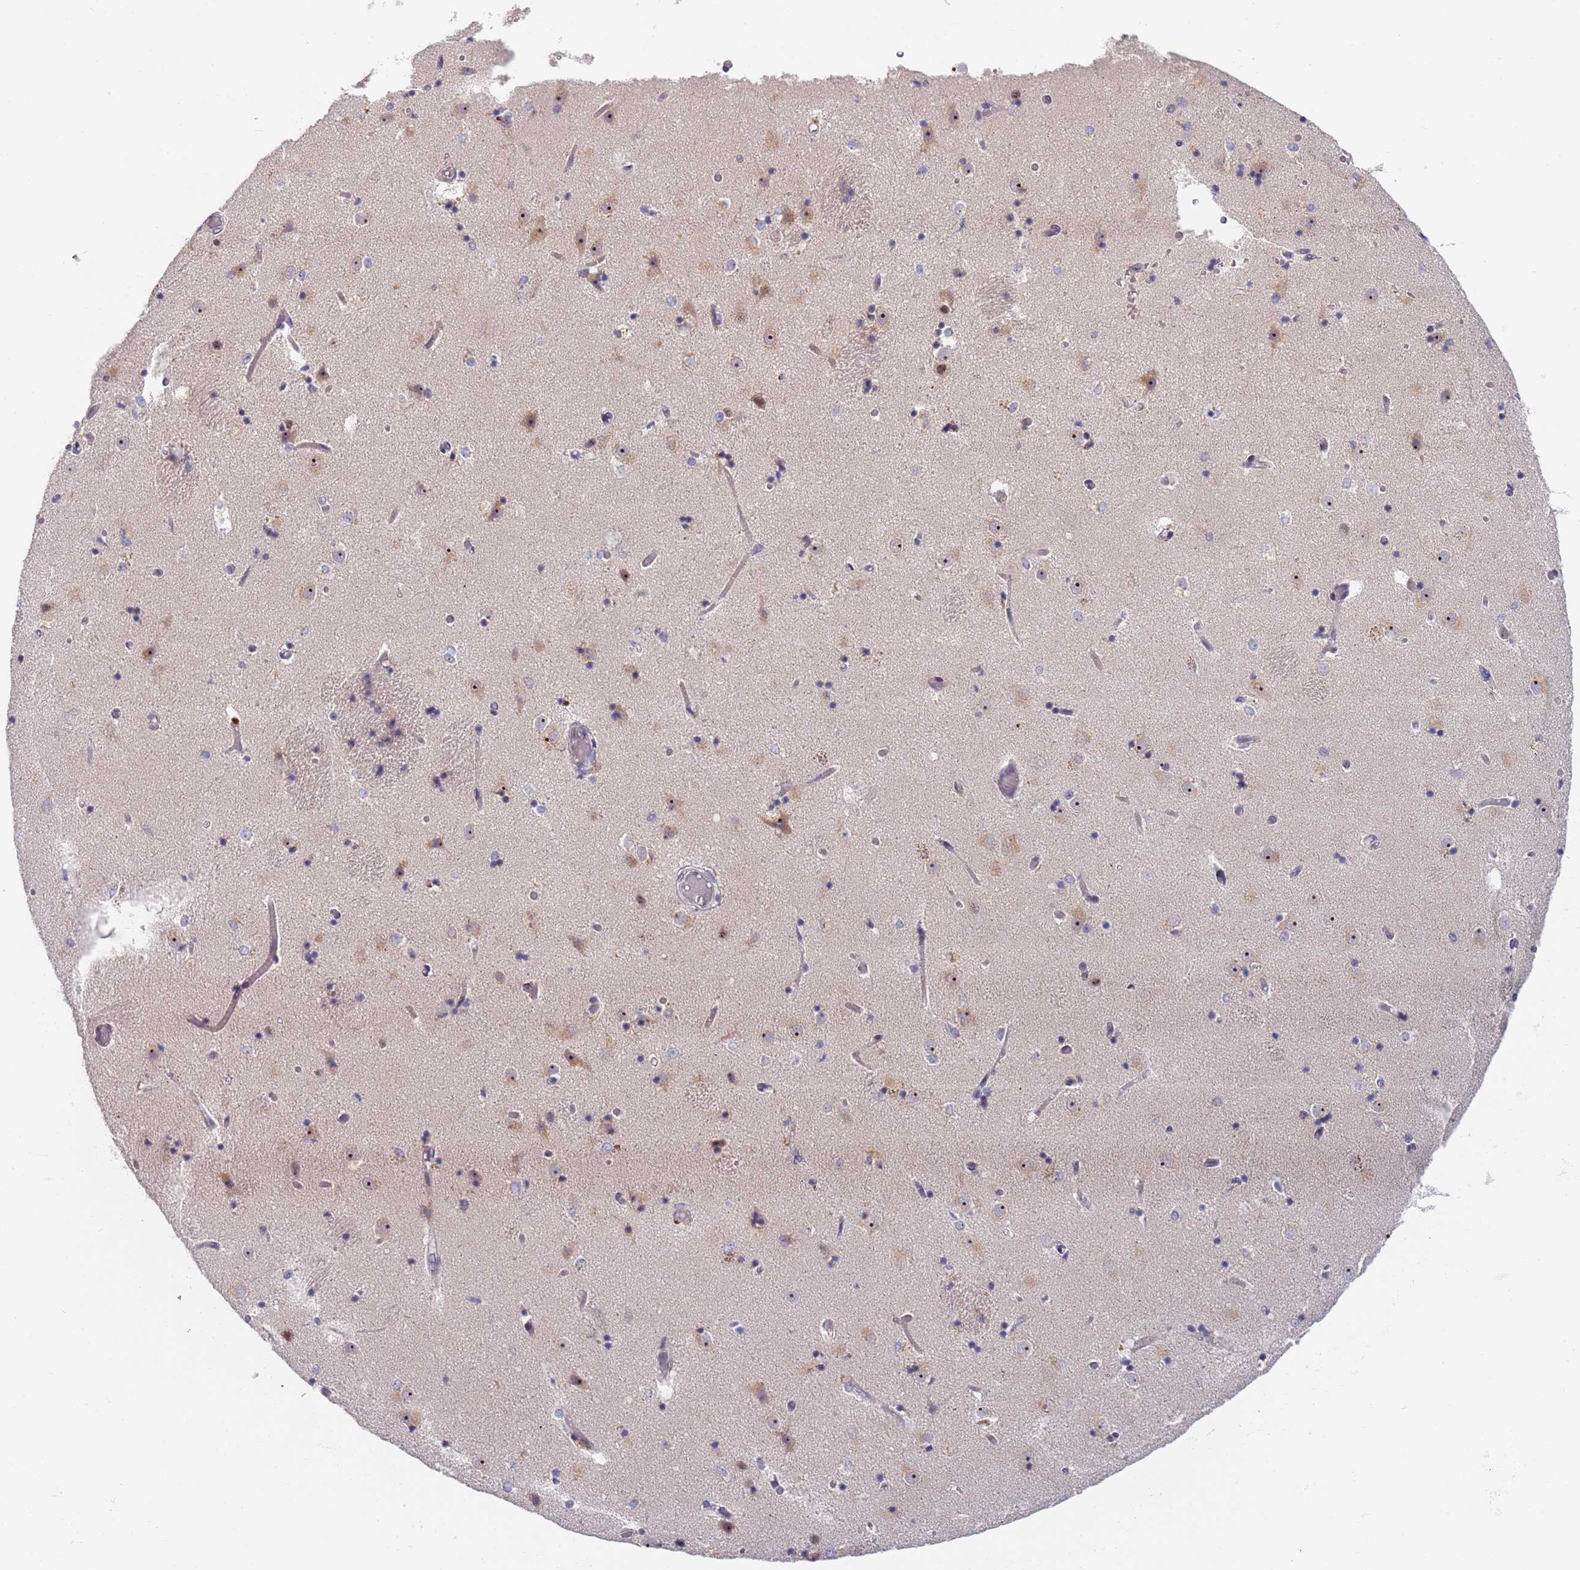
{"staining": {"intensity": "negative", "quantity": "none", "location": "none"}, "tissue": "caudate", "cell_type": "Glial cells", "image_type": "normal", "snomed": [{"axis": "morphology", "description": "Normal tissue, NOS"}, {"axis": "topography", "description": "Lateral ventricle wall"}], "caption": "There is no significant positivity in glial cells of caudate. (DAB (3,3'-diaminobenzidine) immunohistochemistry with hematoxylin counter stain).", "gene": "PLCL2", "patient": {"sex": "female", "age": 52}}